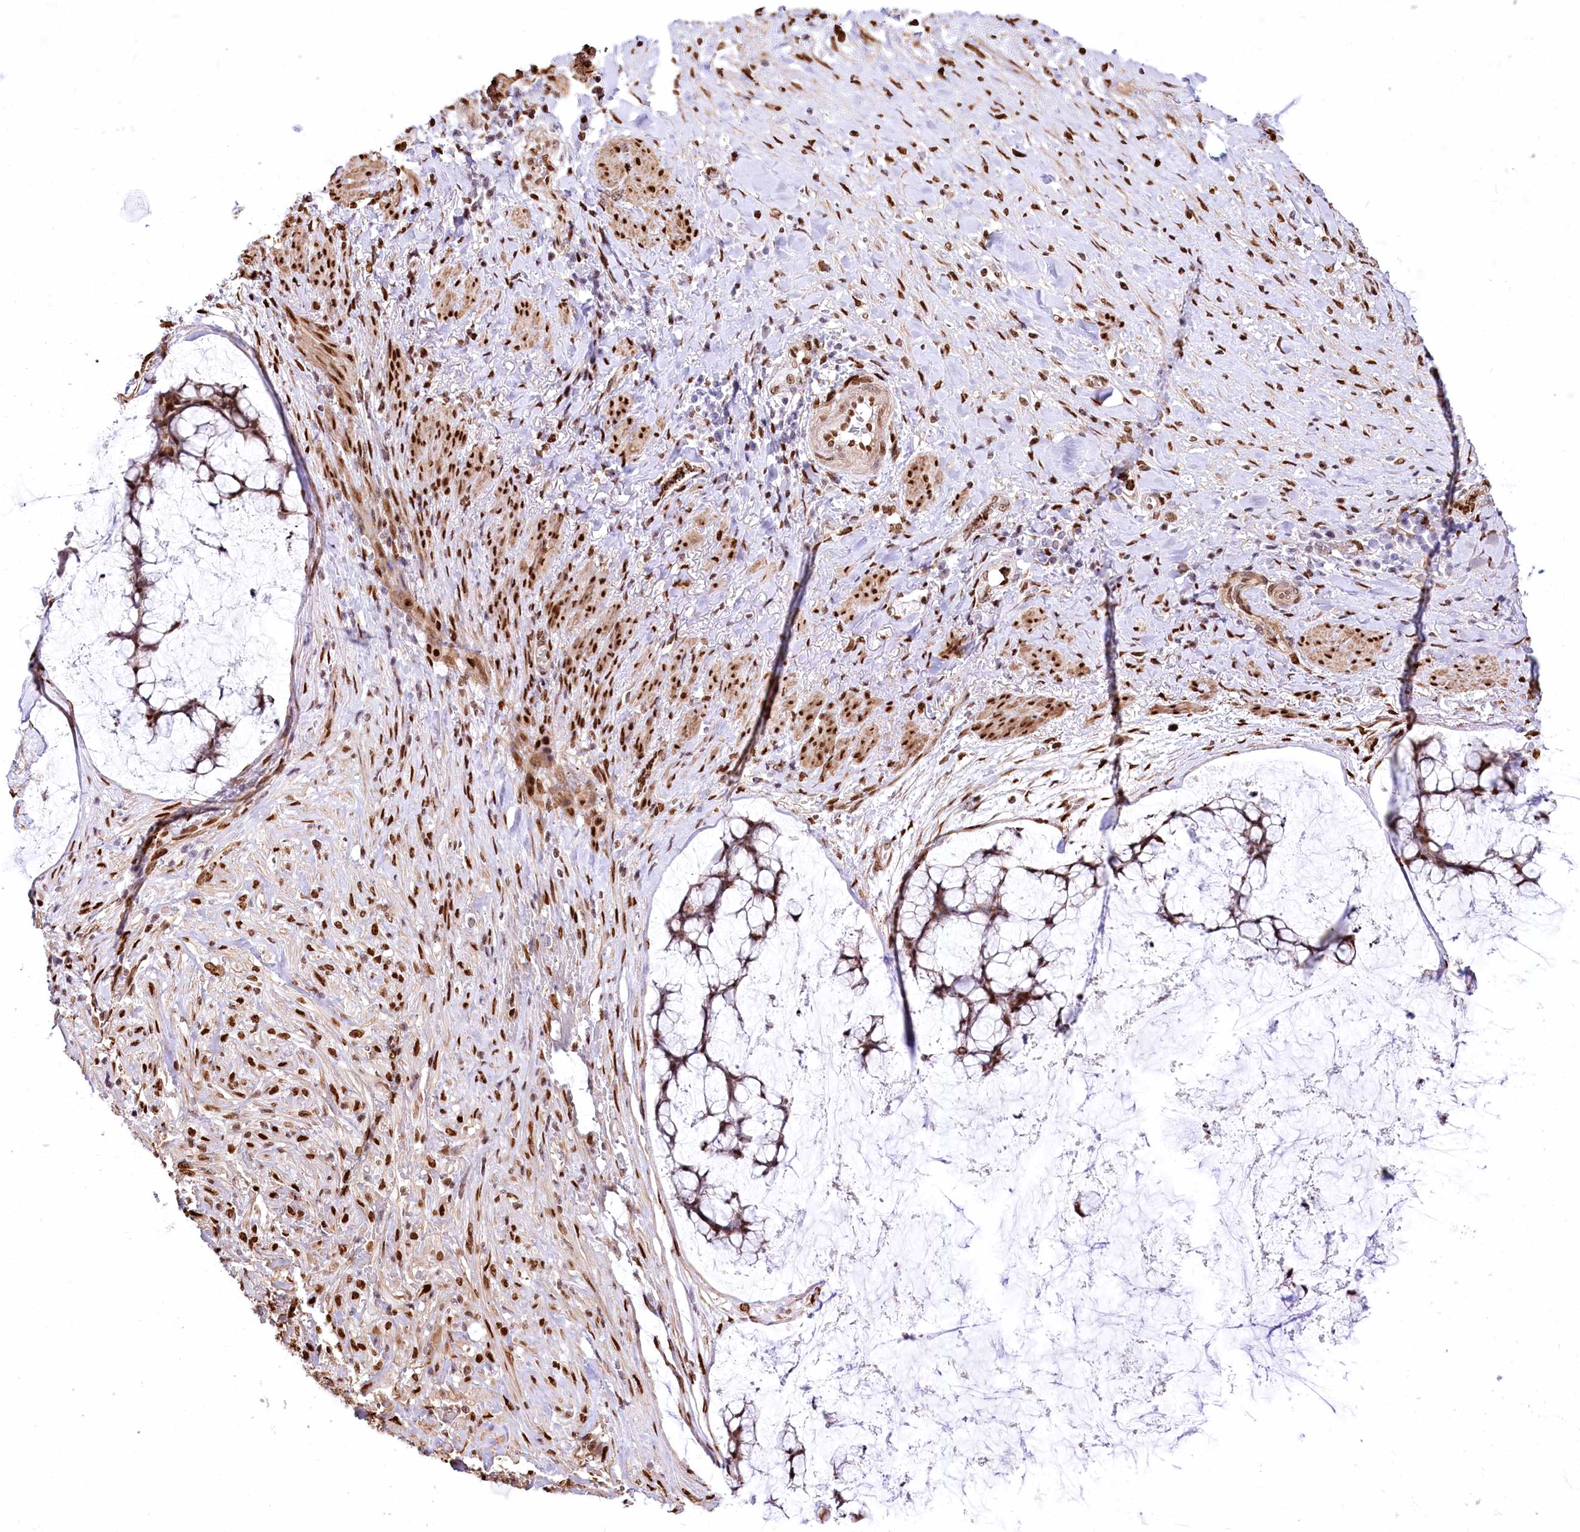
{"staining": {"intensity": "moderate", "quantity": ">75%", "location": "nuclear"}, "tissue": "ovarian cancer", "cell_type": "Tumor cells", "image_type": "cancer", "snomed": [{"axis": "morphology", "description": "Cystadenocarcinoma, mucinous, NOS"}, {"axis": "topography", "description": "Ovary"}], "caption": "Immunohistochemical staining of human ovarian cancer (mucinous cystadenocarcinoma) exhibits moderate nuclear protein staining in about >75% of tumor cells.", "gene": "PTMS", "patient": {"sex": "female", "age": 42}}